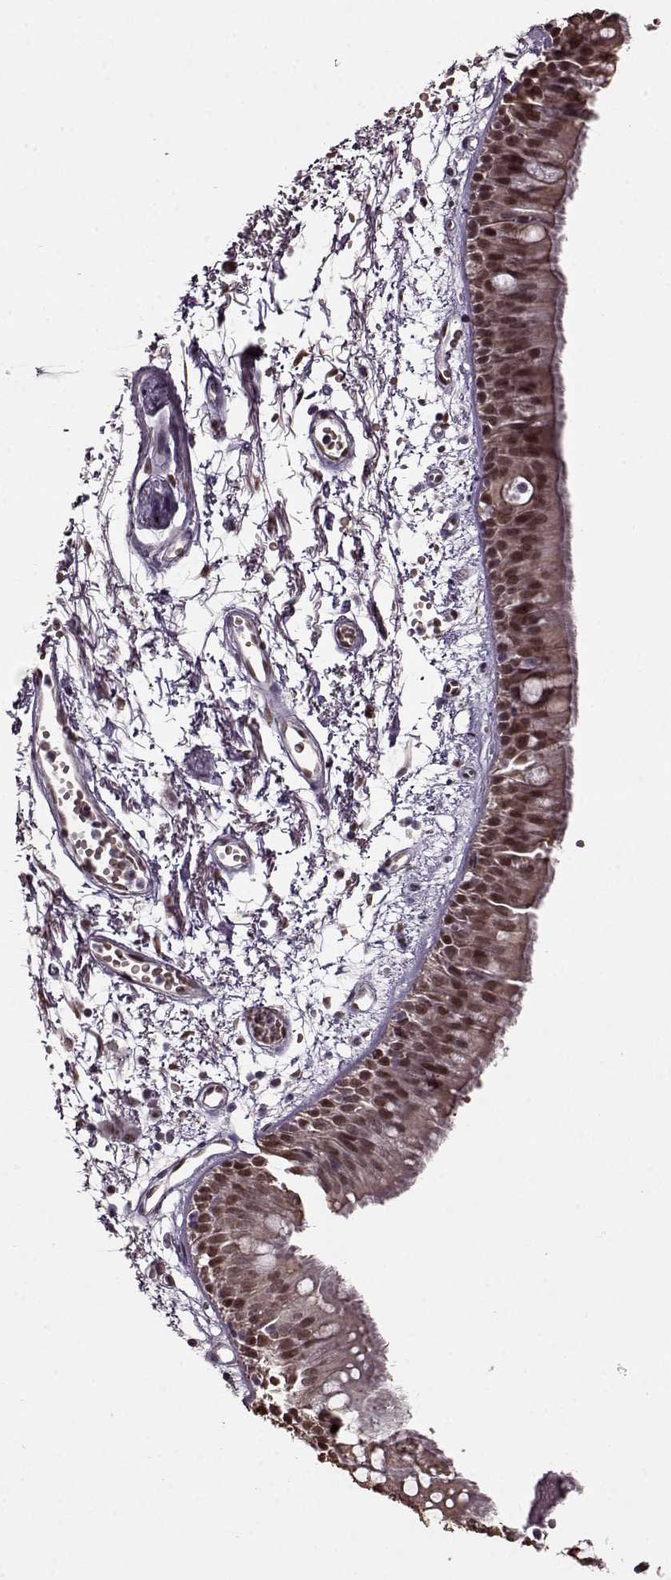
{"staining": {"intensity": "moderate", "quantity": ">75%", "location": "nuclear"}, "tissue": "bronchus", "cell_type": "Respiratory epithelial cells", "image_type": "normal", "snomed": [{"axis": "morphology", "description": "Normal tissue, NOS"}, {"axis": "morphology", "description": "Squamous cell carcinoma, NOS"}, {"axis": "topography", "description": "Cartilage tissue"}, {"axis": "topography", "description": "Bronchus"}, {"axis": "topography", "description": "Lung"}], "caption": "Bronchus stained for a protein (brown) exhibits moderate nuclear positive positivity in about >75% of respiratory epithelial cells.", "gene": "FTO", "patient": {"sex": "male", "age": 66}}